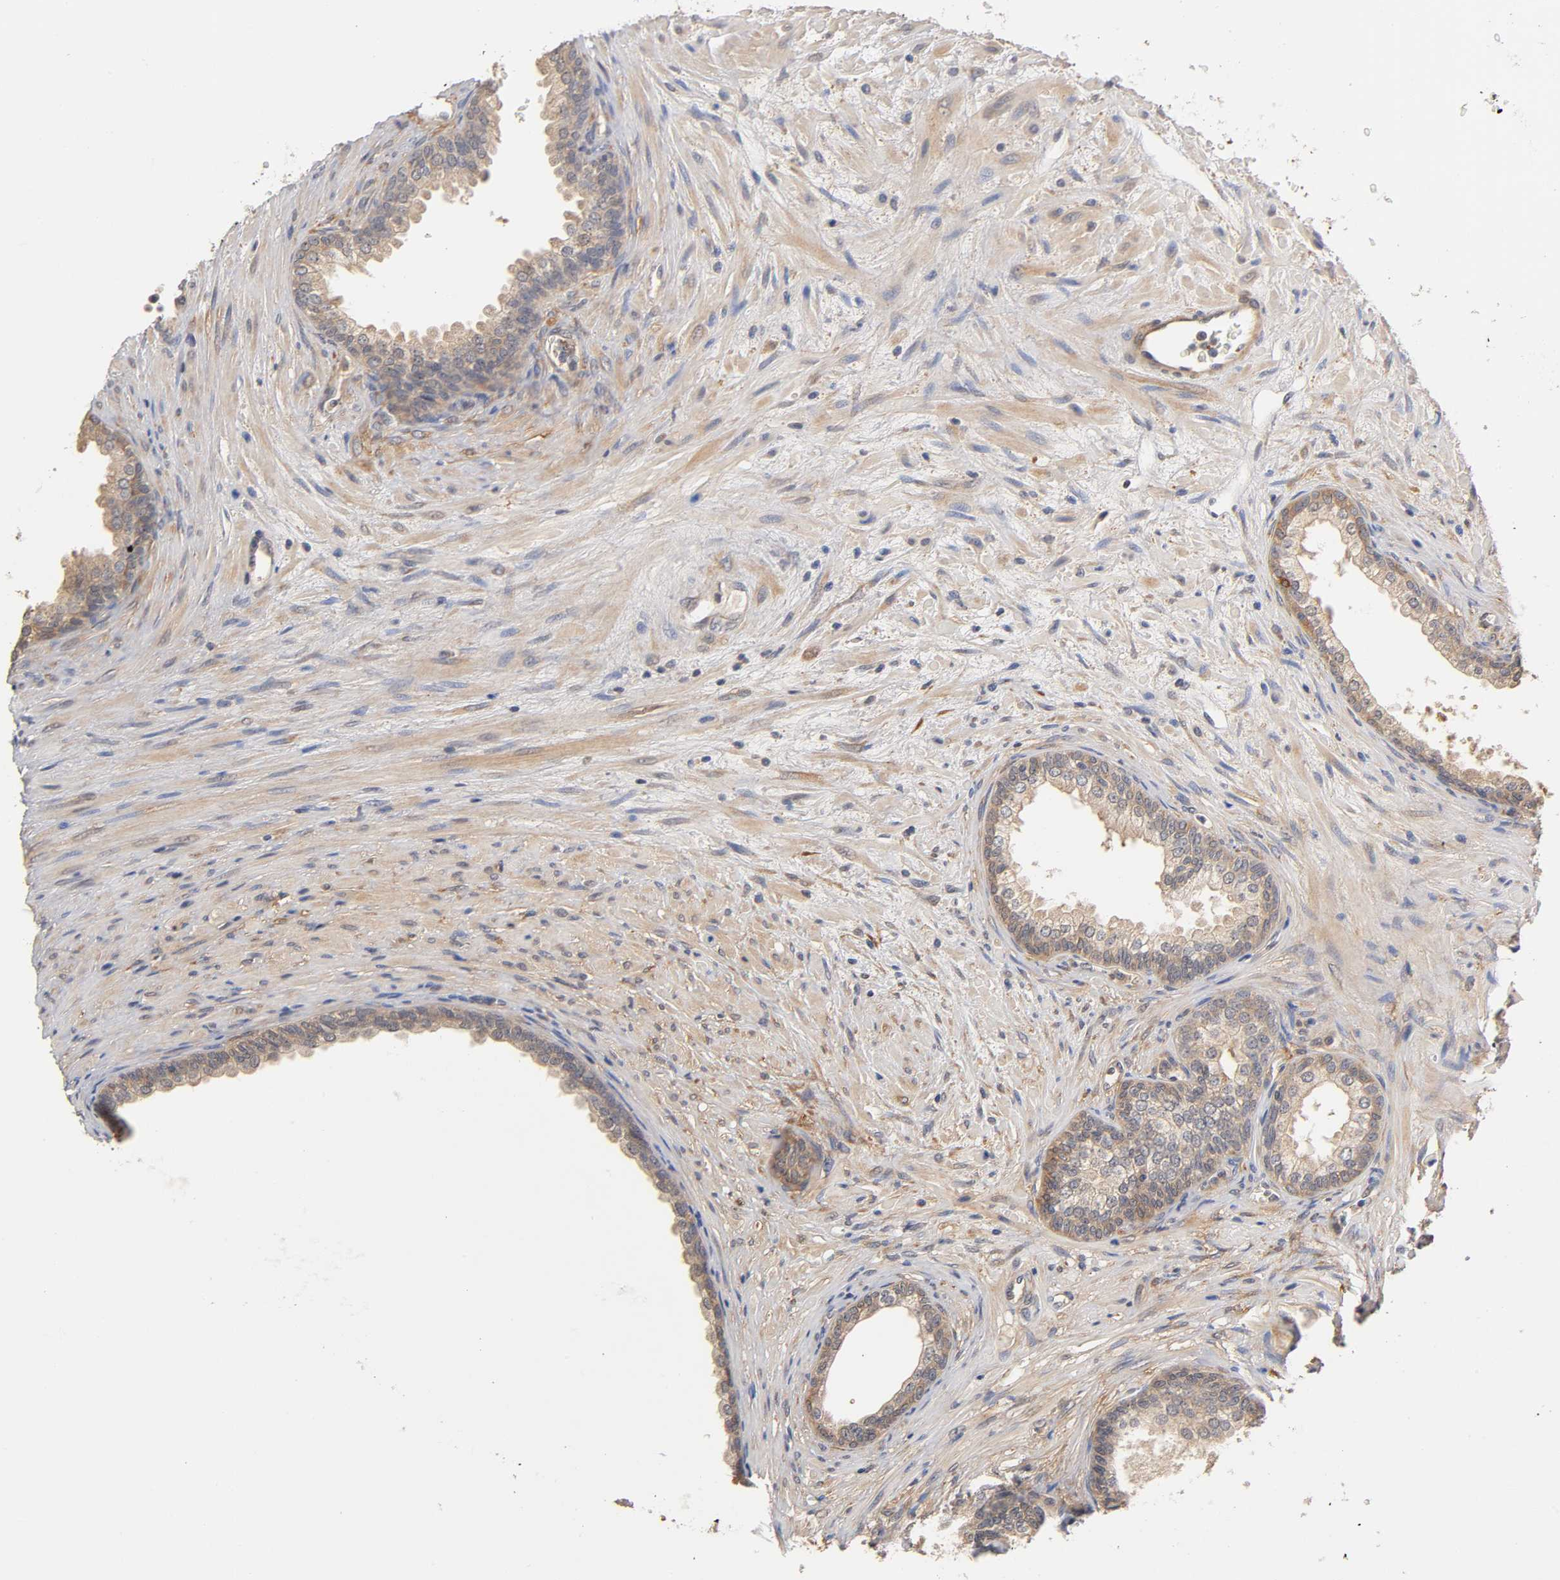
{"staining": {"intensity": "weak", "quantity": ">75%", "location": "cytoplasmic/membranous"}, "tissue": "prostate", "cell_type": "Glandular cells", "image_type": "normal", "snomed": [{"axis": "morphology", "description": "Normal tissue, NOS"}, {"axis": "topography", "description": "Prostate"}], "caption": "Immunohistochemistry (IHC) (DAB (3,3'-diaminobenzidine)) staining of benign human prostate displays weak cytoplasmic/membranous protein positivity in about >75% of glandular cells.", "gene": "PDE5A", "patient": {"sex": "male", "age": 76}}